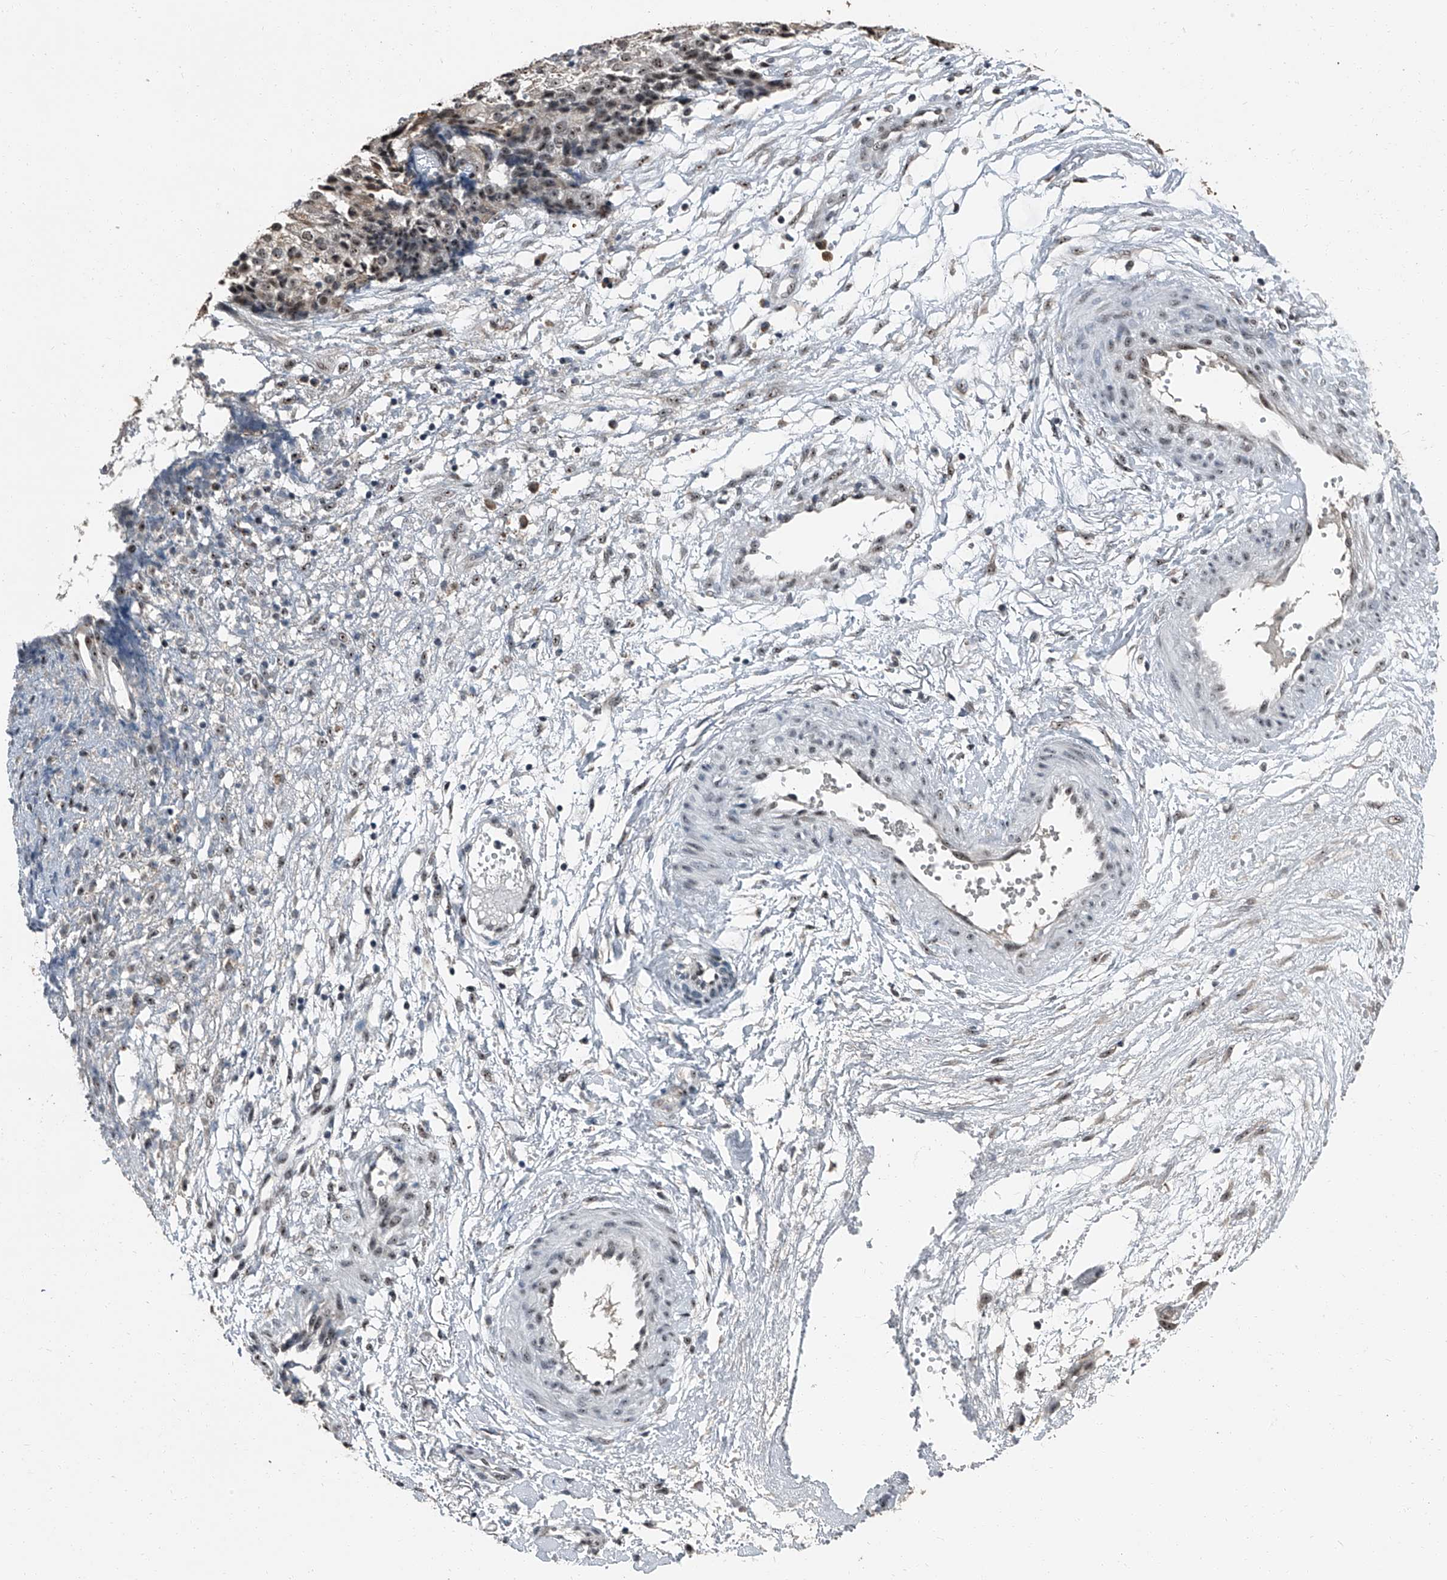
{"staining": {"intensity": "weak", "quantity": ">75%", "location": "nuclear"}, "tissue": "ovarian cancer", "cell_type": "Tumor cells", "image_type": "cancer", "snomed": [{"axis": "morphology", "description": "Carcinoma, endometroid"}, {"axis": "topography", "description": "Ovary"}], "caption": "Endometroid carcinoma (ovarian) was stained to show a protein in brown. There is low levels of weak nuclear staining in about >75% of tumor cells.", "gene": "TCOF1", "patient": {"sex": "female", "age": 42}}